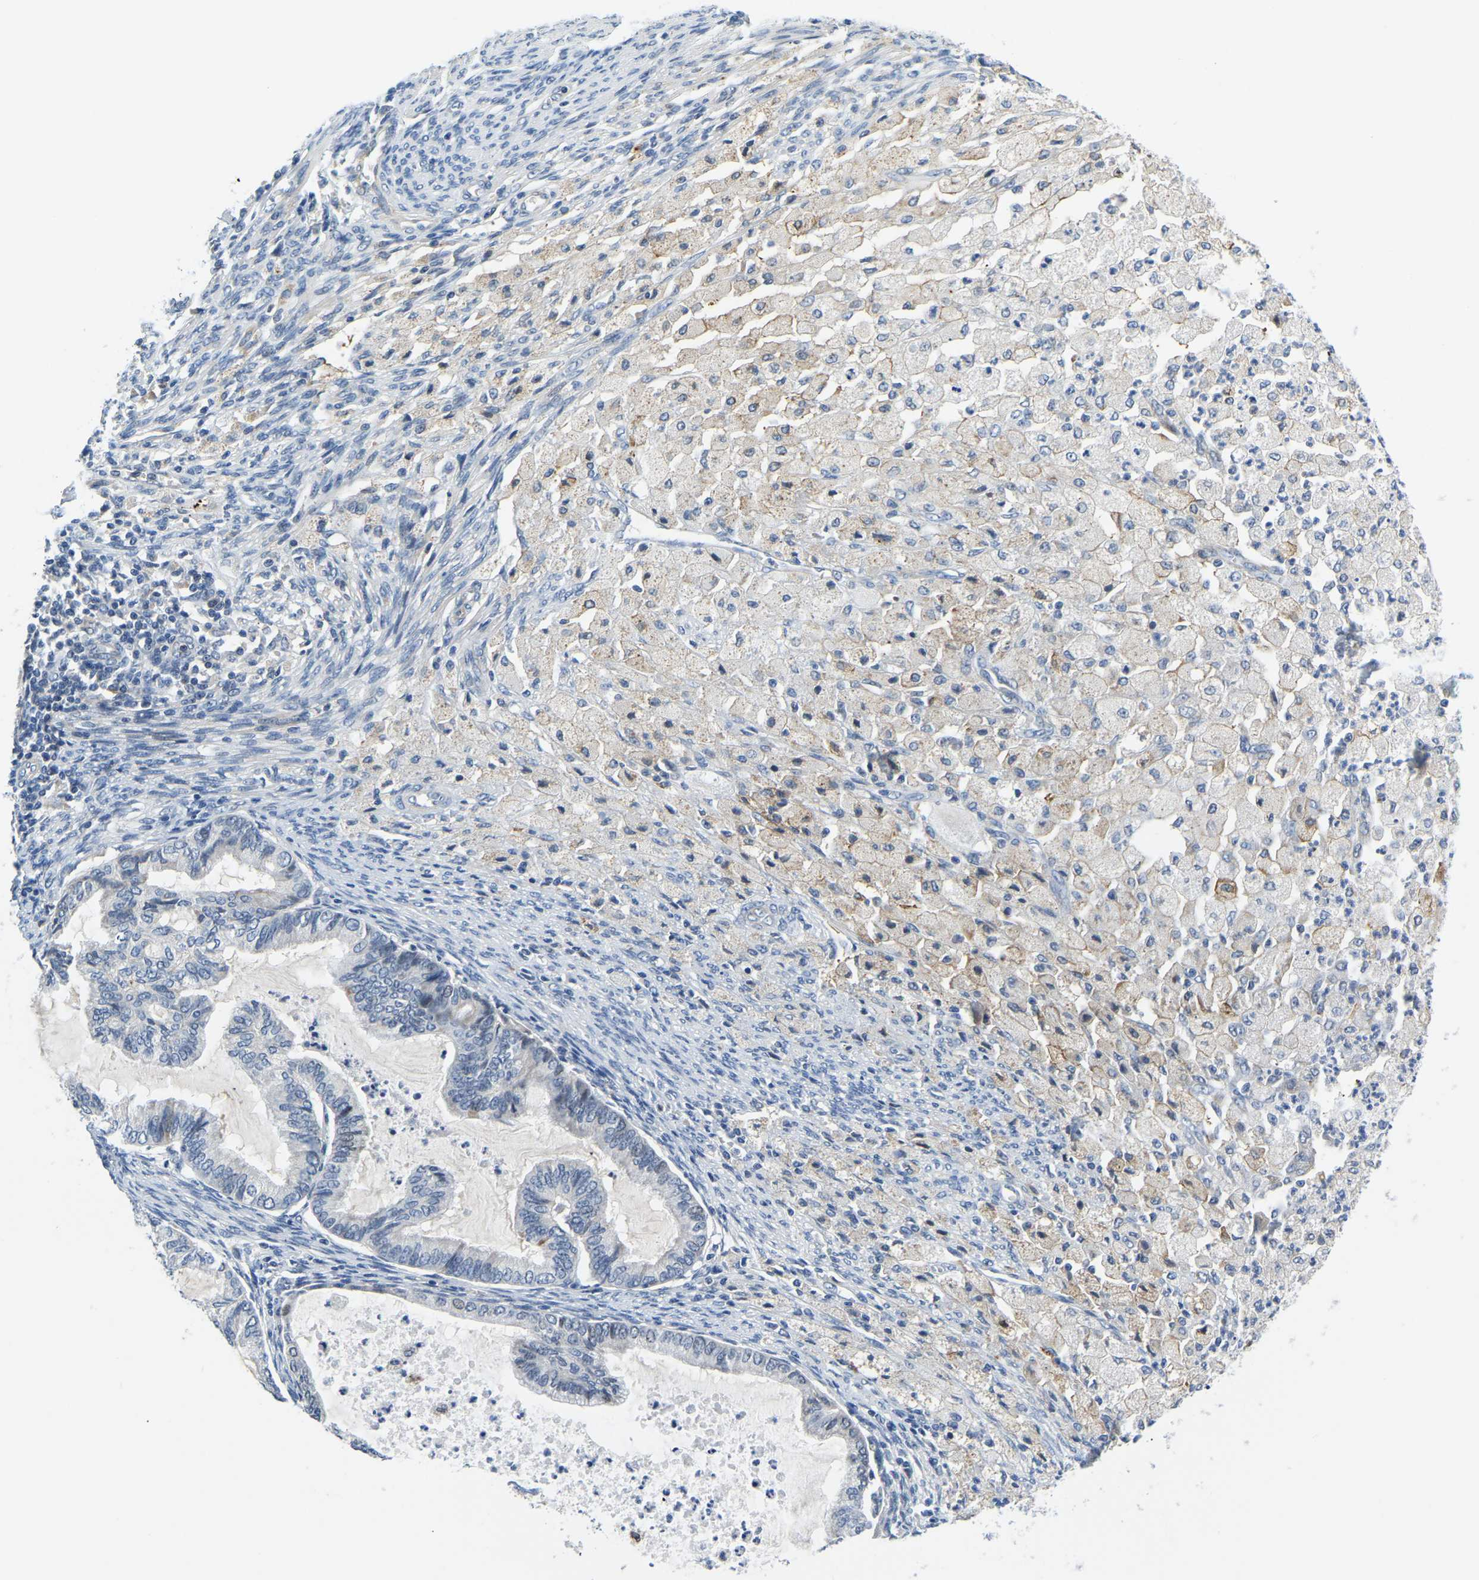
{"staining": {"intensity": "negative", "quantity": "none", "location": "none"}, "tissue": "cervical cancer", "cell_type": "Tumor cells", "image_type": "cancer", "snomed": [{"axis": "morphology", "description": "Normal tissue, NOS"}, {"axis": "morphology", "description": "Adenocarcinoma, NOS"}, {"axis": "topography", "description": "Cervix"}, {"axis": "topography", "description": "Endometrium"}], "caption": "Cervical adenocarcinoma was stained to show a protein in brown. There is no significant expression in tumor cells.", "gene": "LIAS", "patient": {"sex": "female", "age": 86}}